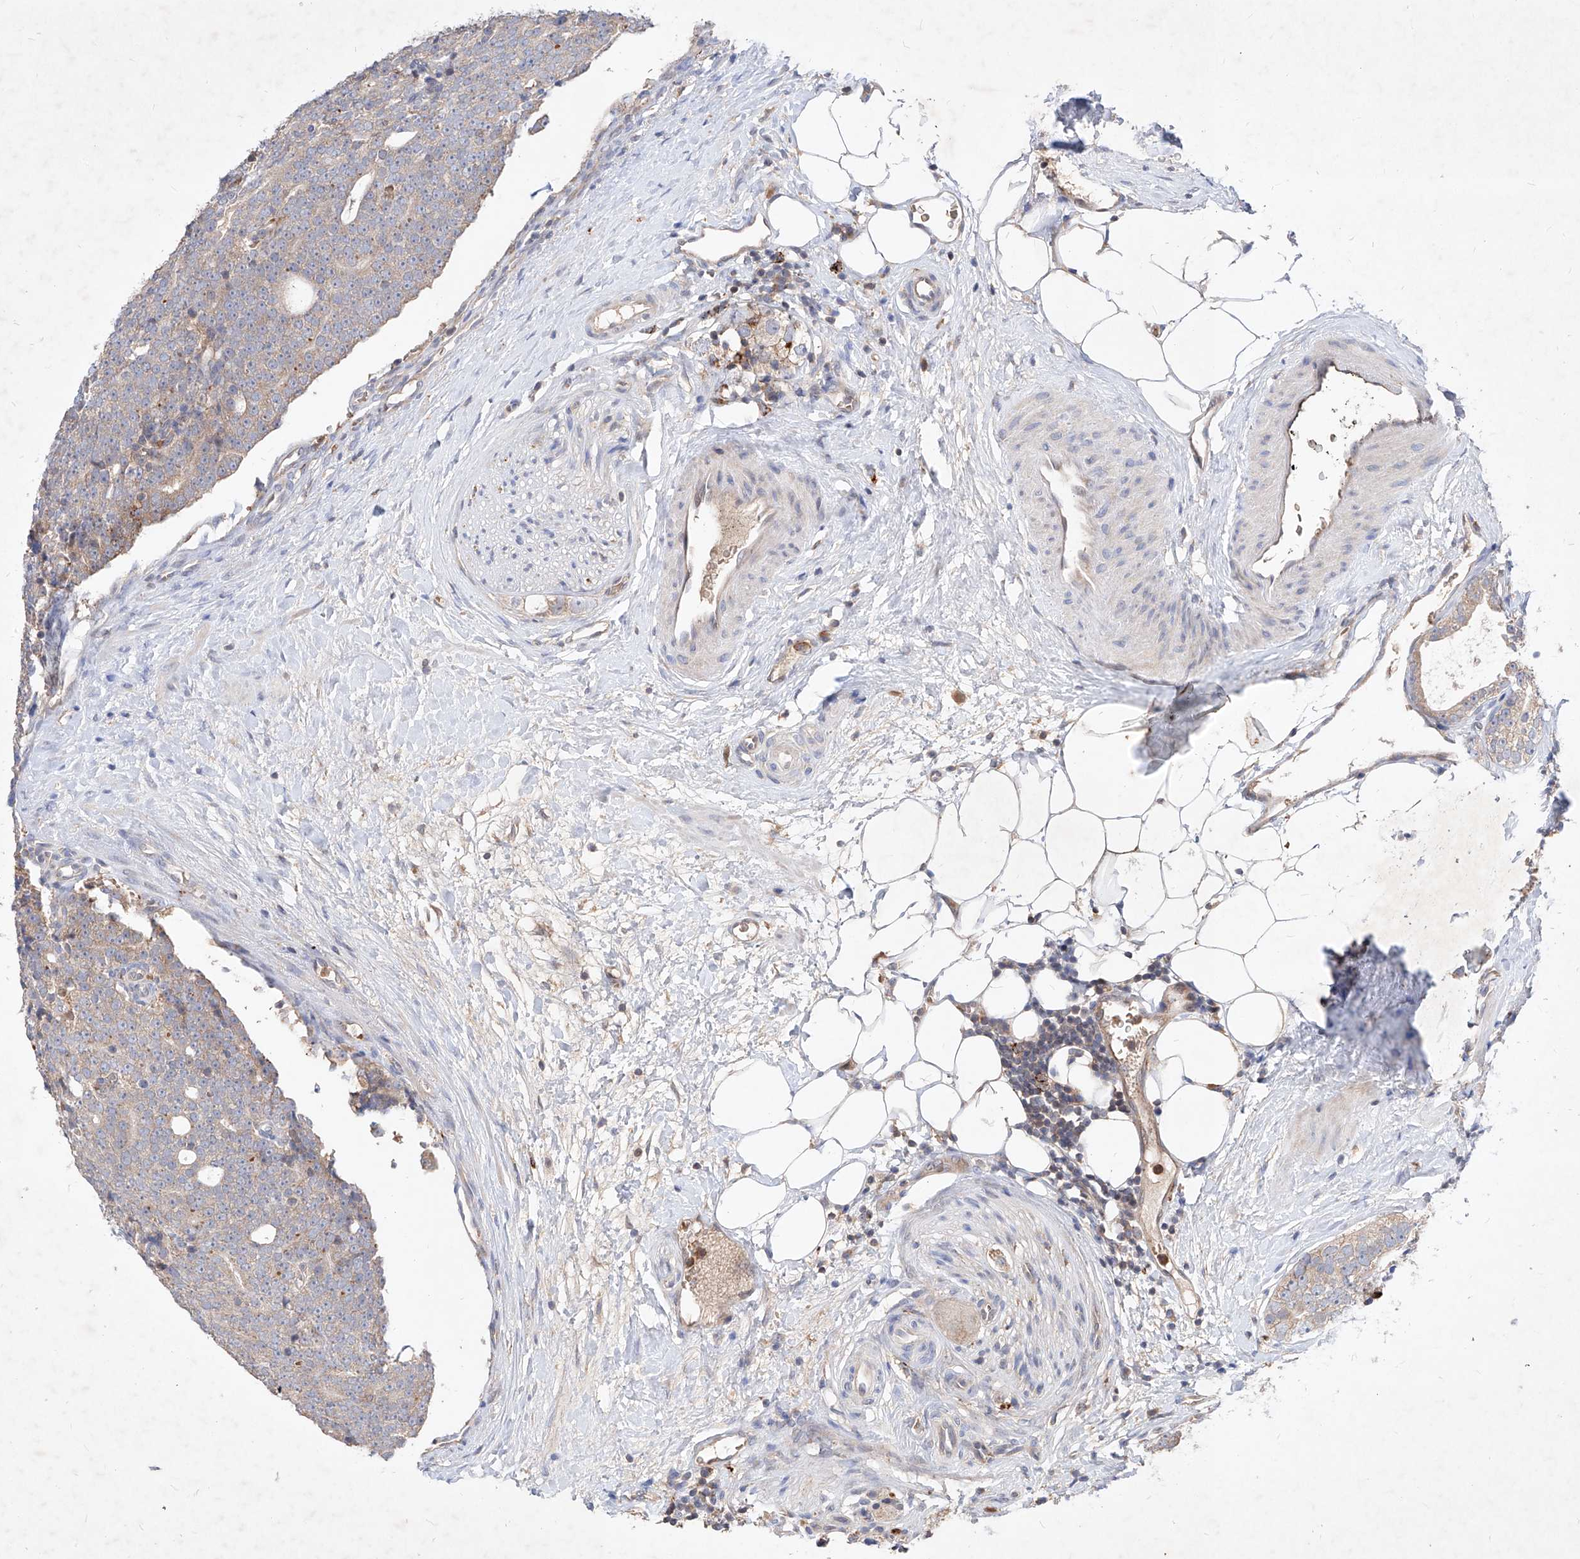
{"staining": {"intensity": "weak", "quantity": "<25%", "location": "cytoplasmic/membranous"}, "tissue": "prostate cancer", "cell_type": "Tumor cells", "image_type": "cancer", "snomed": [{"axis": "morphology", "description": "Adenocarcinoma, High grade"}, {"axis": "topography", "description": "Prostate"}], "caption": "Immunohistochemistry of prostate cancer shows no expression in tumor cells.", "gene": "TSNAX", "patient": {"sex": "male", "age": 56}}